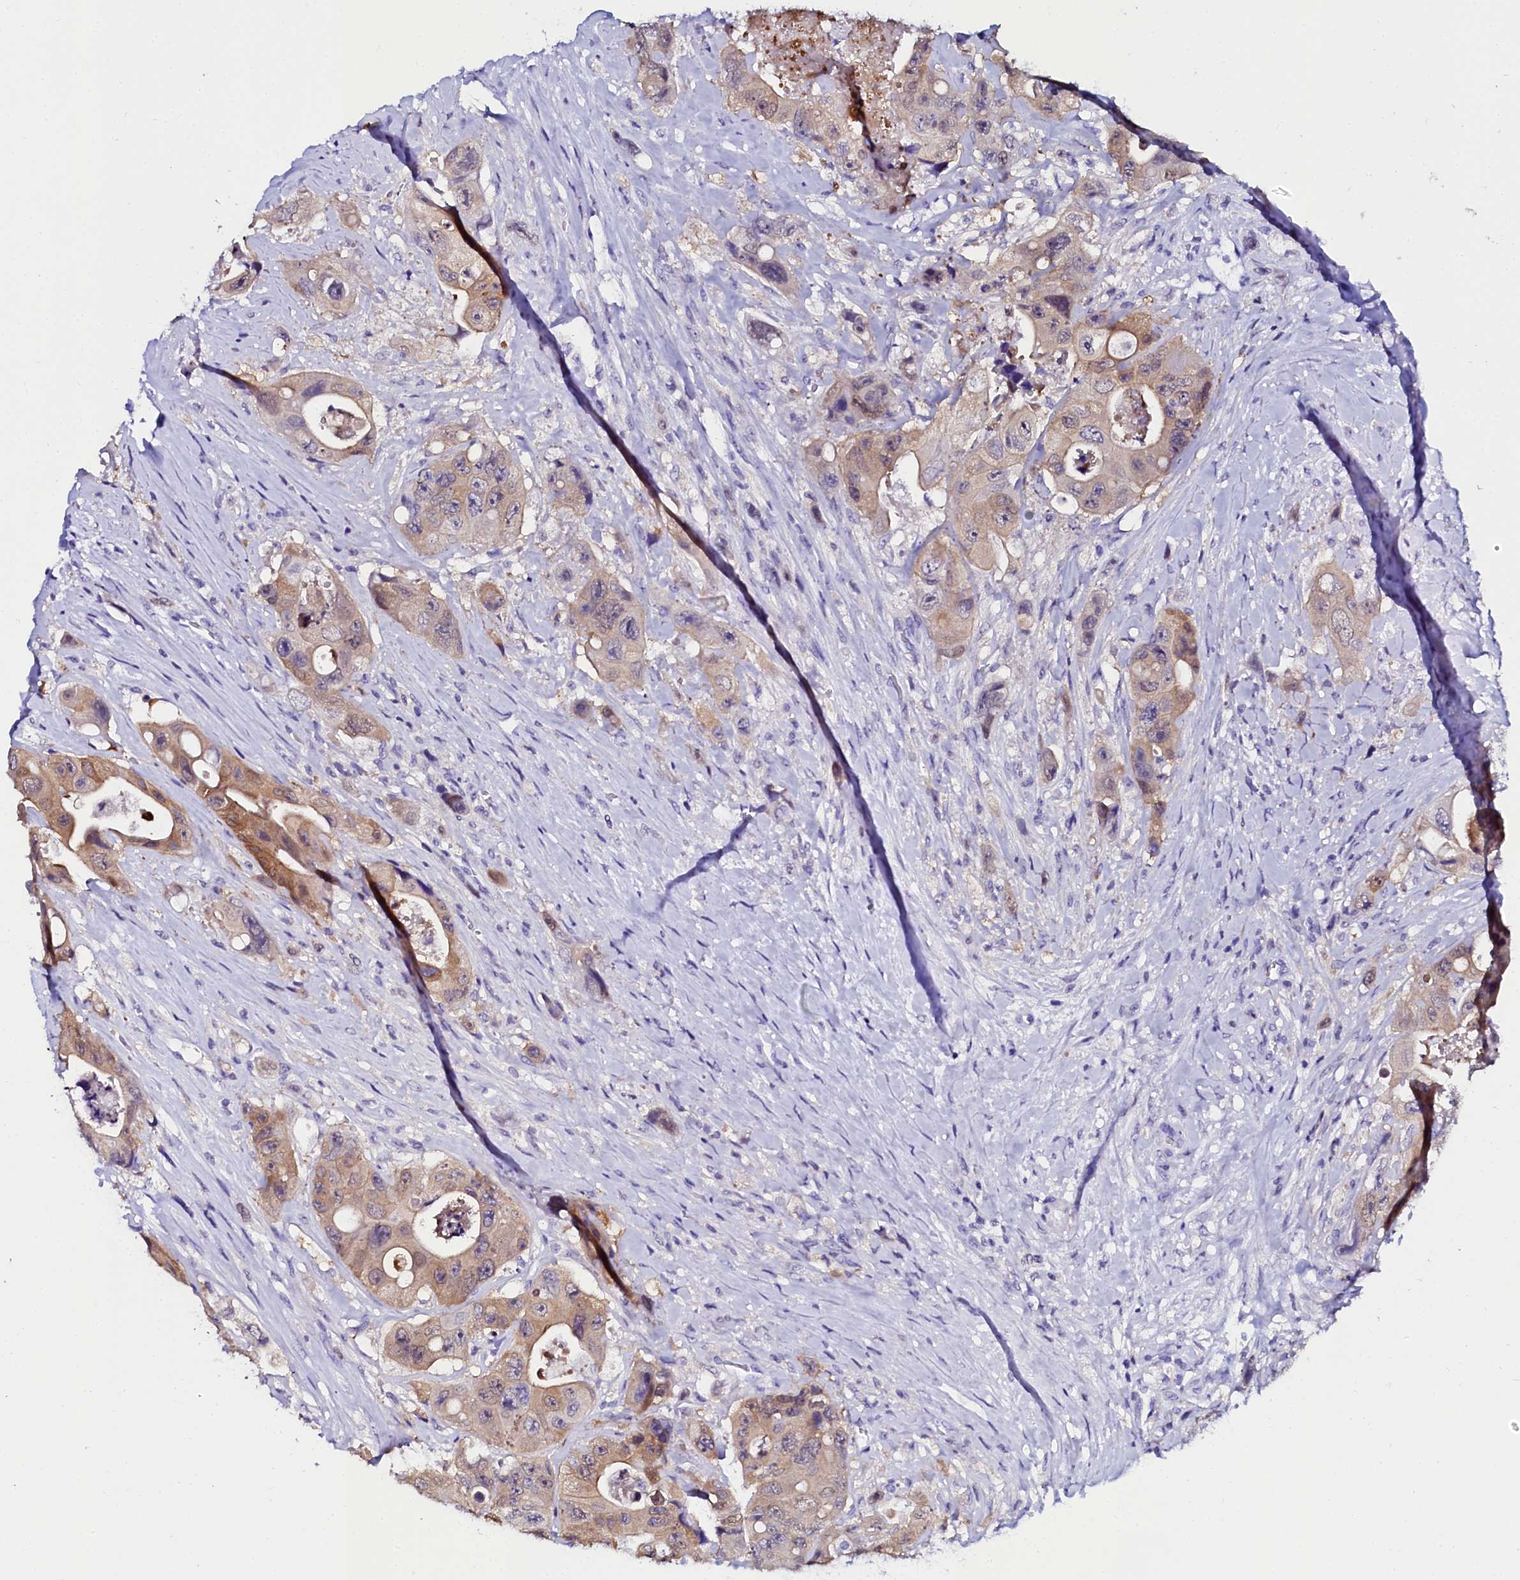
{"staining": {"intensity": "moderate", "quantity": ">75%", "location": "cytoplasmic/membranous"}, "tissue": "colorectal cancer", "cell_type": "Tumor cells", "image_type": "cancer", "snomed": [{"axis": "morphology", "description": "Adenocarcinoma, NOS"}, {"axis": "topography", "description": "Colon"}], "caption": "A micrograph of human colorectal cancer (adenocarcinoma) stained for a protein displays moderate cytoplasmic/membranous brown staining in tumor cells. Using DAB (3,3'-diaminobenzidine) (brown) and hematoxylin (blue) stains, captured at high magnification using brightfield microscopy.", "gene": "SORD", "patient": {"sex": "female", "age": 46}}